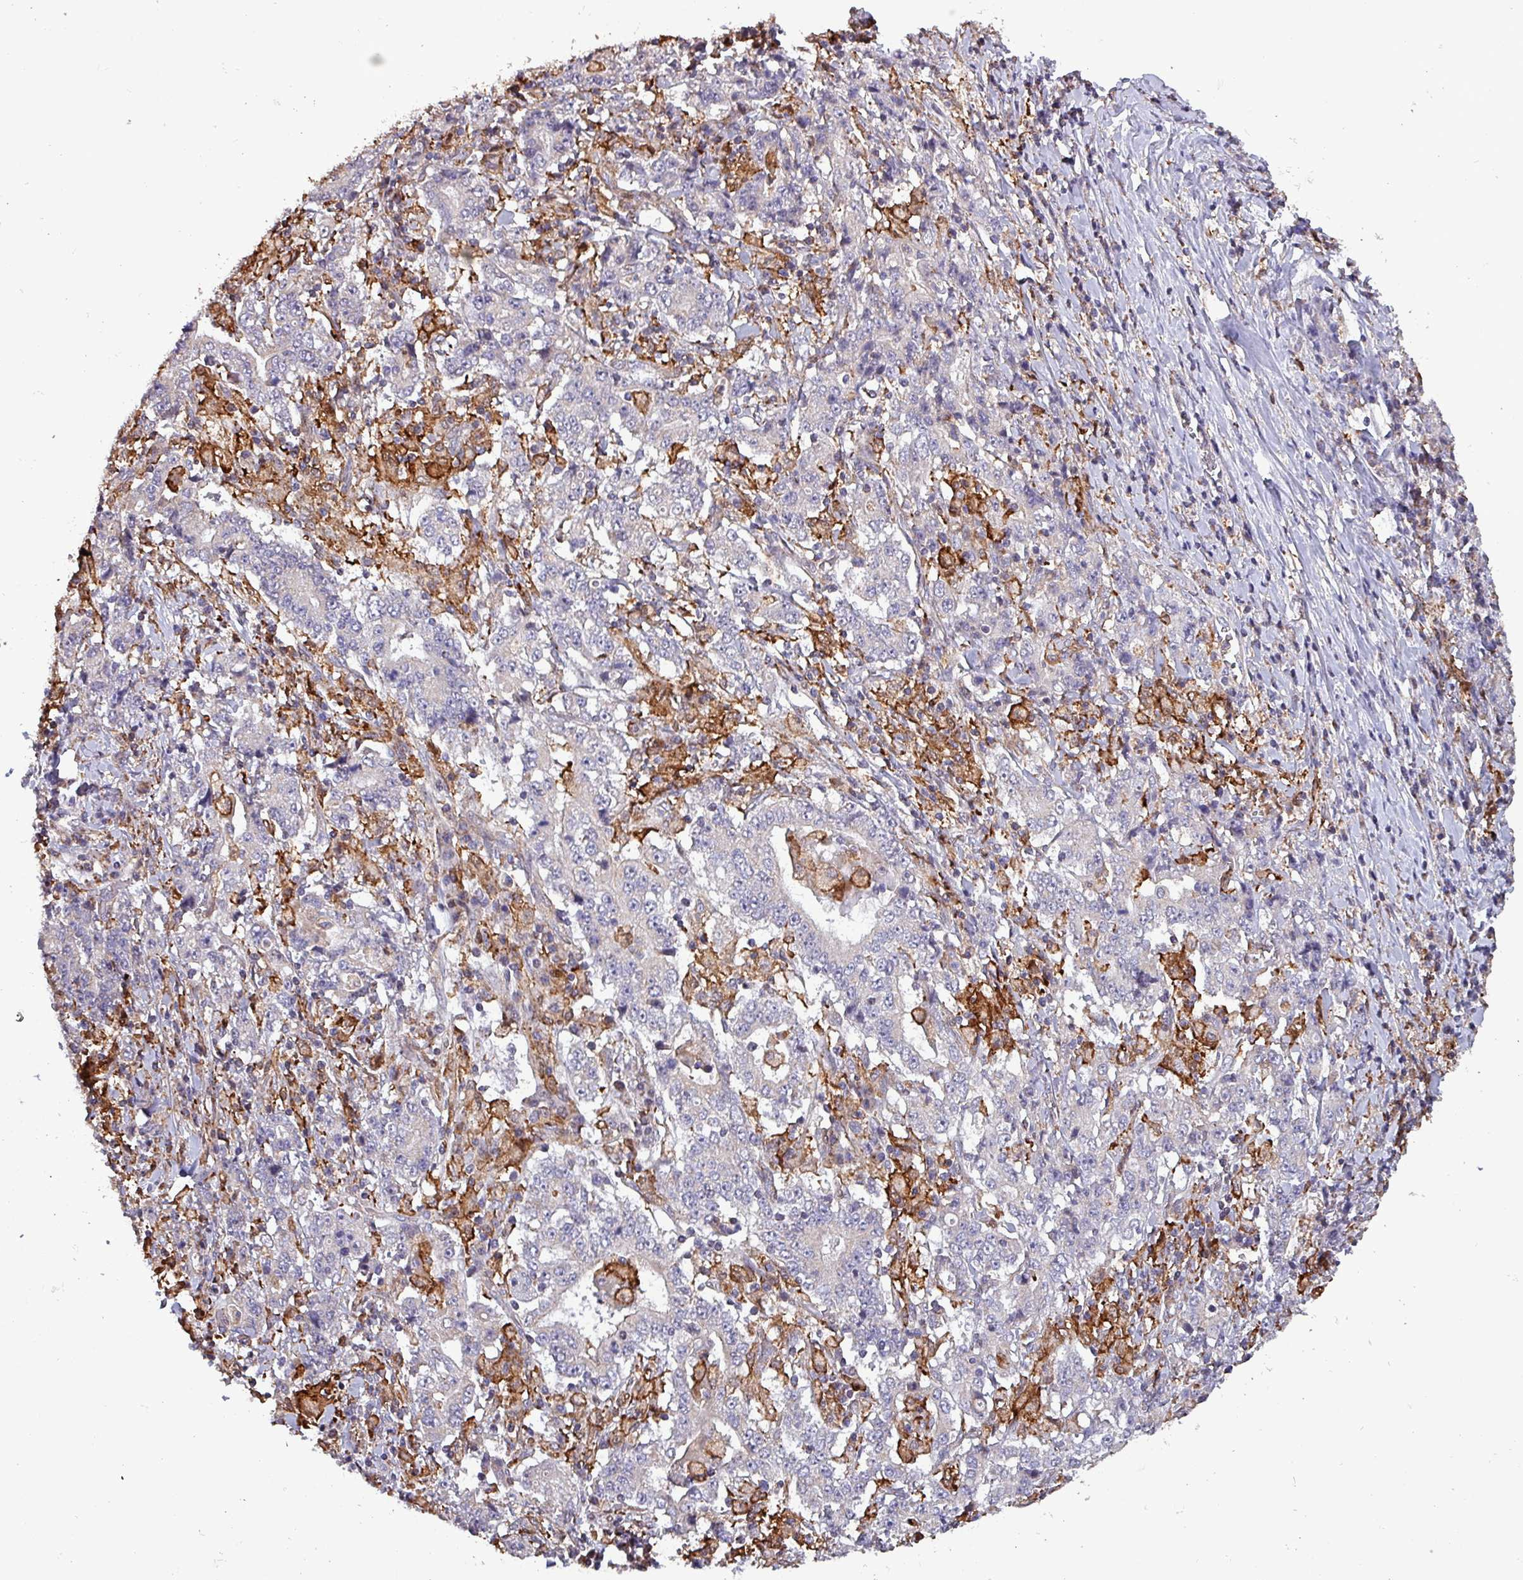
{"staining": {"intensity": "negative", "quantity": "none", "location": "none"}, "tissue": "stomach cancer", "cell_type": "Tumor cells", "image_type": "cancer", "snomed": [{"axis": "morphology", "description": "Normal tissue, NOS"}, {"axis": "morphology", "description": "Adenocarcinoma, NOS"}, {"axis": "topography", "description": "Stomach, upper"}, {"axis": "topography", "description": "Stomach"}], "caption": "Protein analysis of stomach cancer demonstrates no significant positivity in tumor cells.", "gene": "SCIN", "patient": {"sex": "male", "age": 59}}